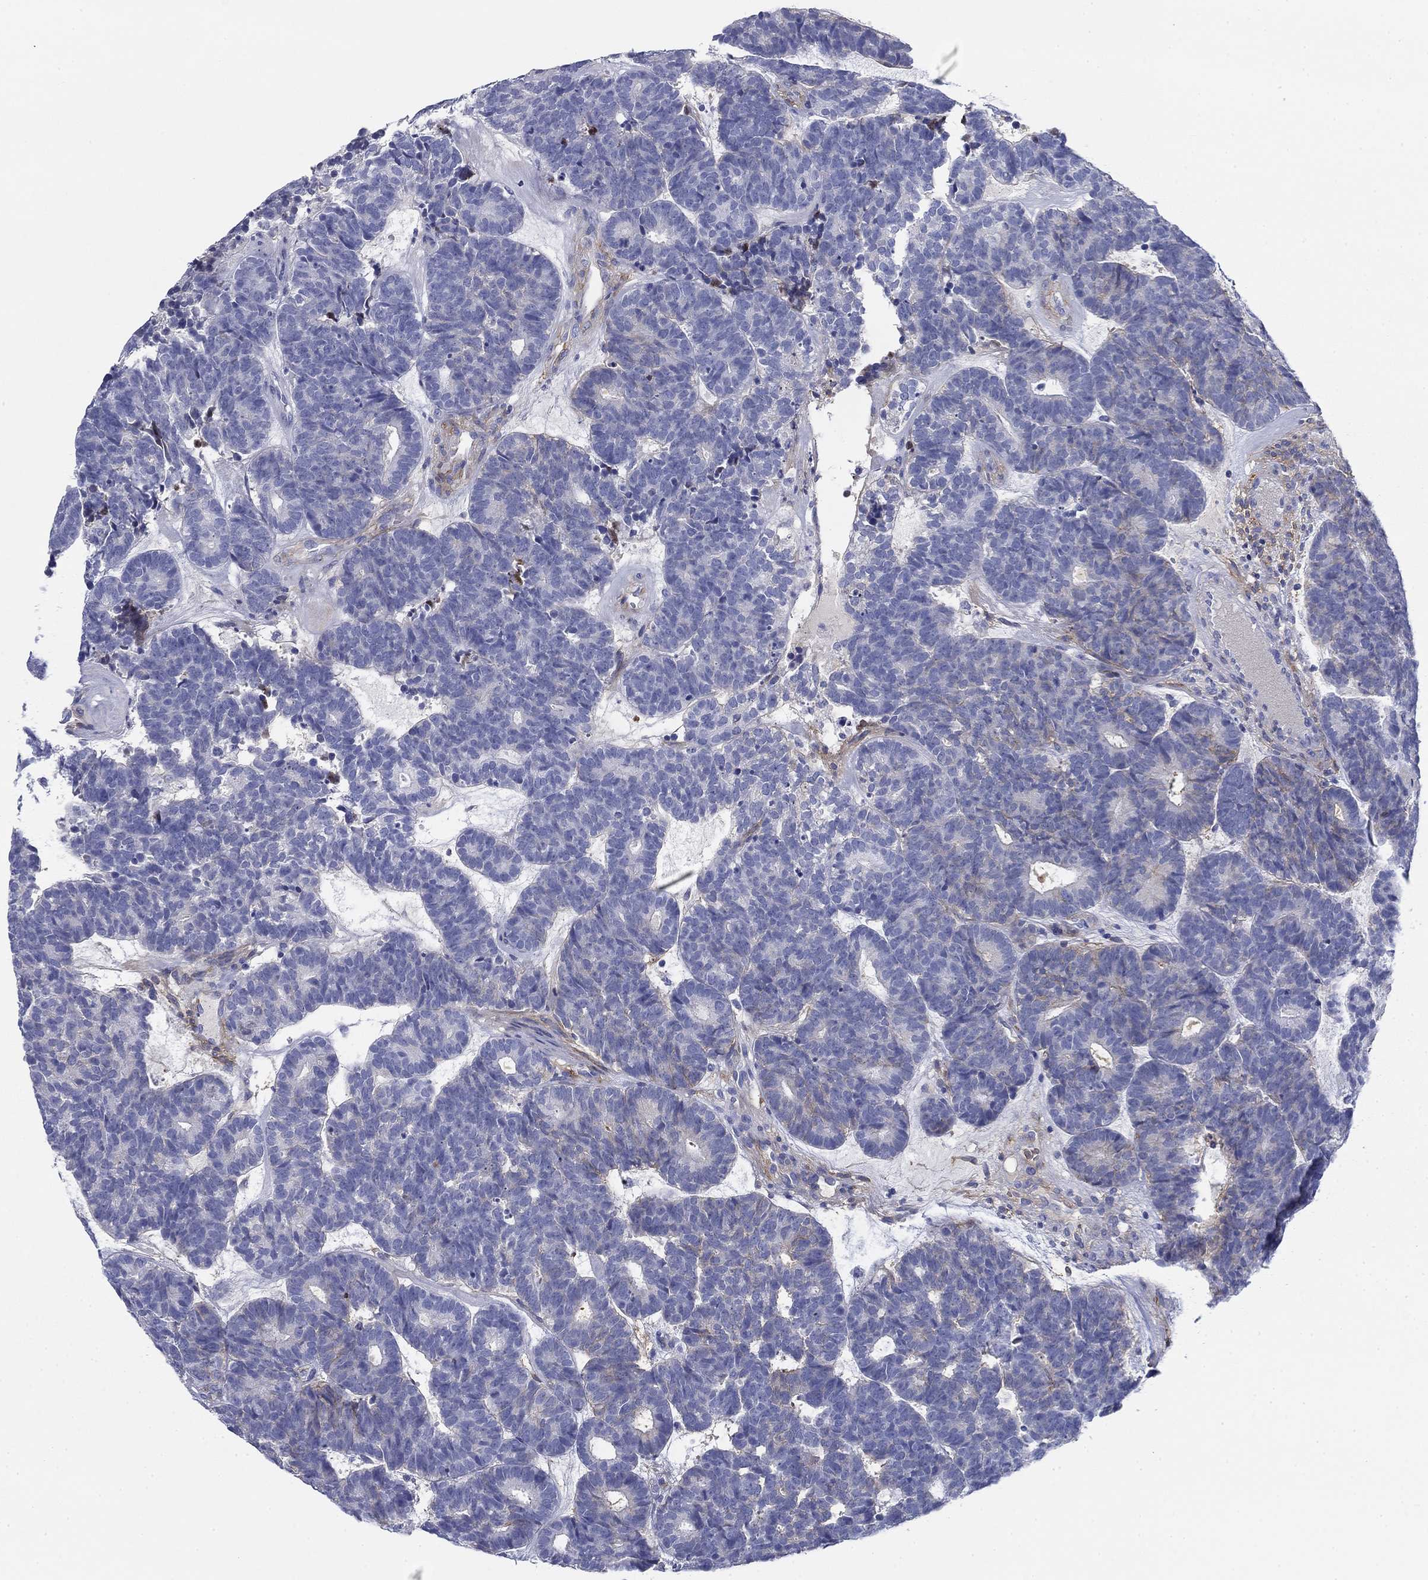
{"staining": {"intensity": "negative", "quantity": "none", "location": "none"}, "tissue": "head and neck cancer", "cell_type": "Tumor cells", "image_type": "cancer", "snomed": [{"axis": "morphology", "description": "Adenocarcinoma, NOS"}, {"axis": "topography", "description": "Head-Neck"}], "caption": "High power microscopy histopathology image of an immunohistochemistry histopathology image of head and neck adenocarcinoma, revealing no significant expression in tumor cells.", "gene": "GPC1", "patient": {"sex": "female", "age": 81}}